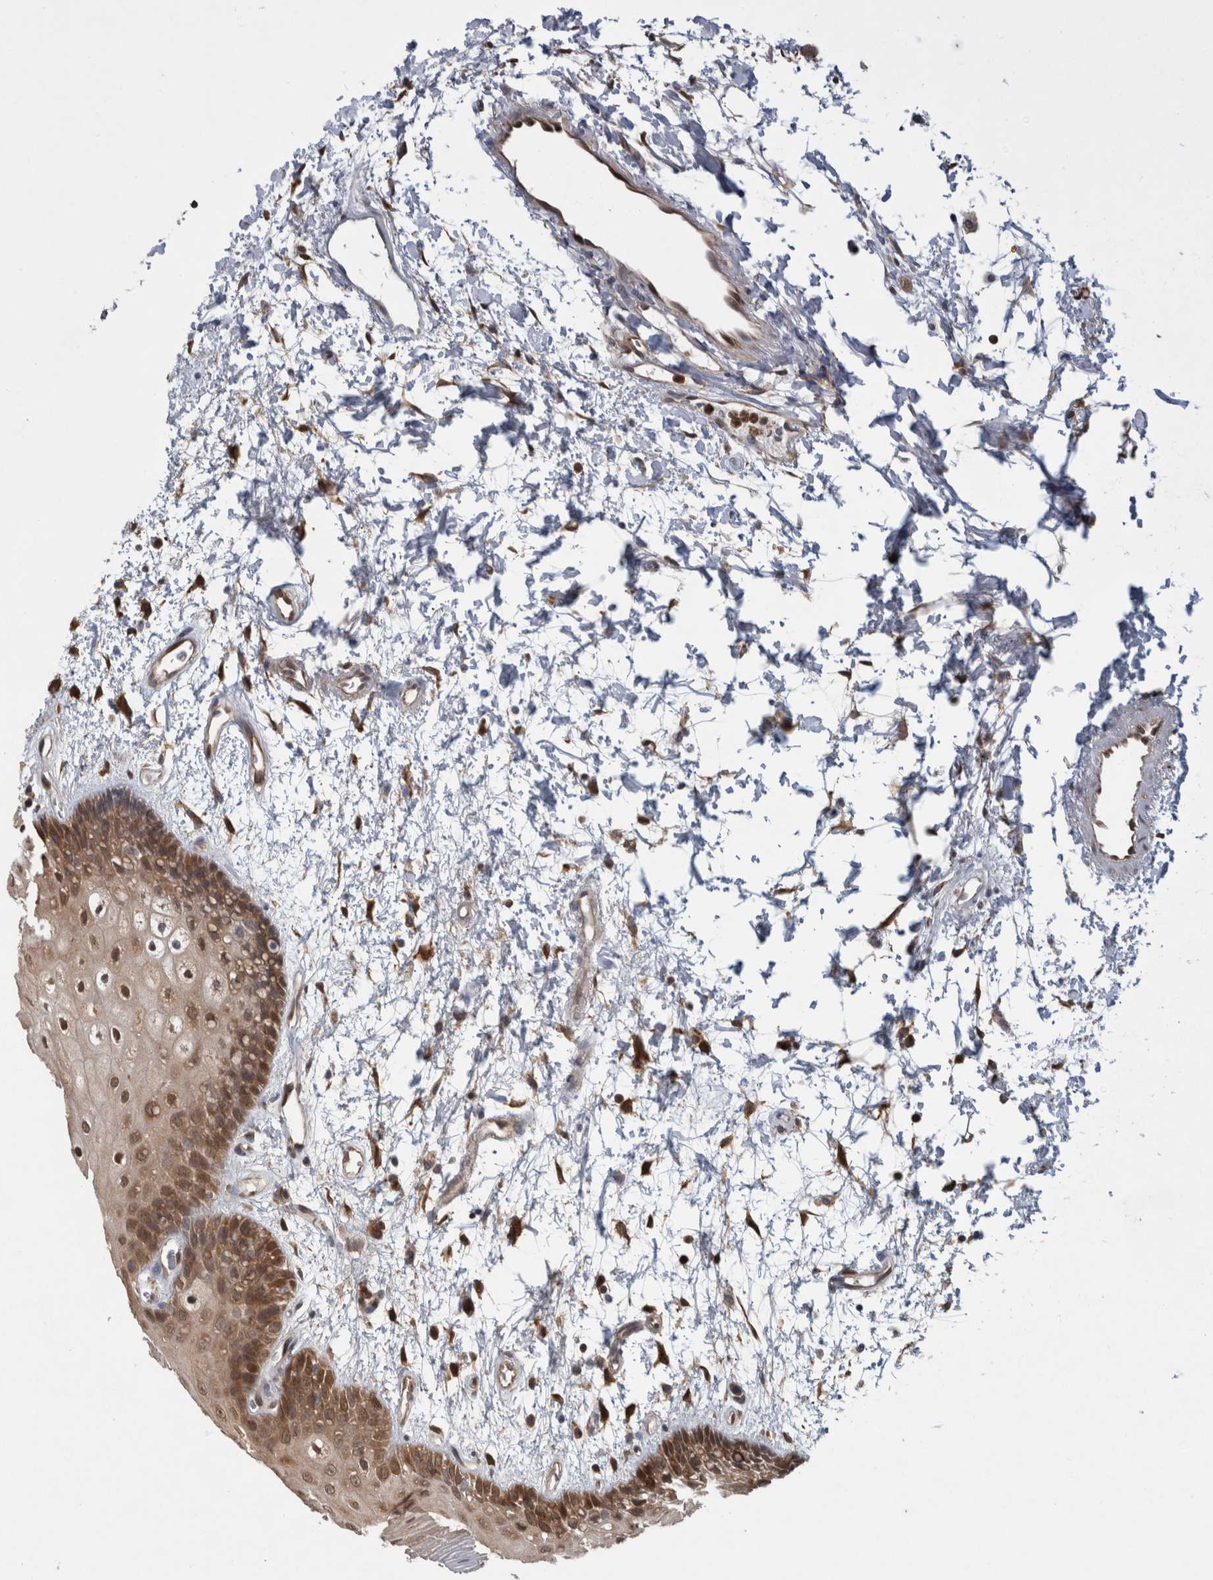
{"staining": {"intensity": "moderate", "quantity": "25%-75%", "location": "cytoplasmic/membranous,nuclear"}, "tissue": "oral mucosa", "cell_type": "Squamous epithelial cells", "image_type": "normal", "snomed": [{"axis": "morphology", "description": "Normal tissue, NOS"}, {"axis": "topography", "description": "Skeletal muscle"}, {"axis": "topography", "description": "Oral tissue"}, {"axis": "topography", "description": "Peripheral nerve tissue"}], "caption": "Approximately 25%-75% of squamous epithelial cells in unremarkable human oral mucosa demonstrate moderate cytoplasmic/membranous,nuclear protein expression as visualized by brown immunohistochemical staining.", "gene": "ASTN2", "patient": {"sex": "female", "age": 84}}